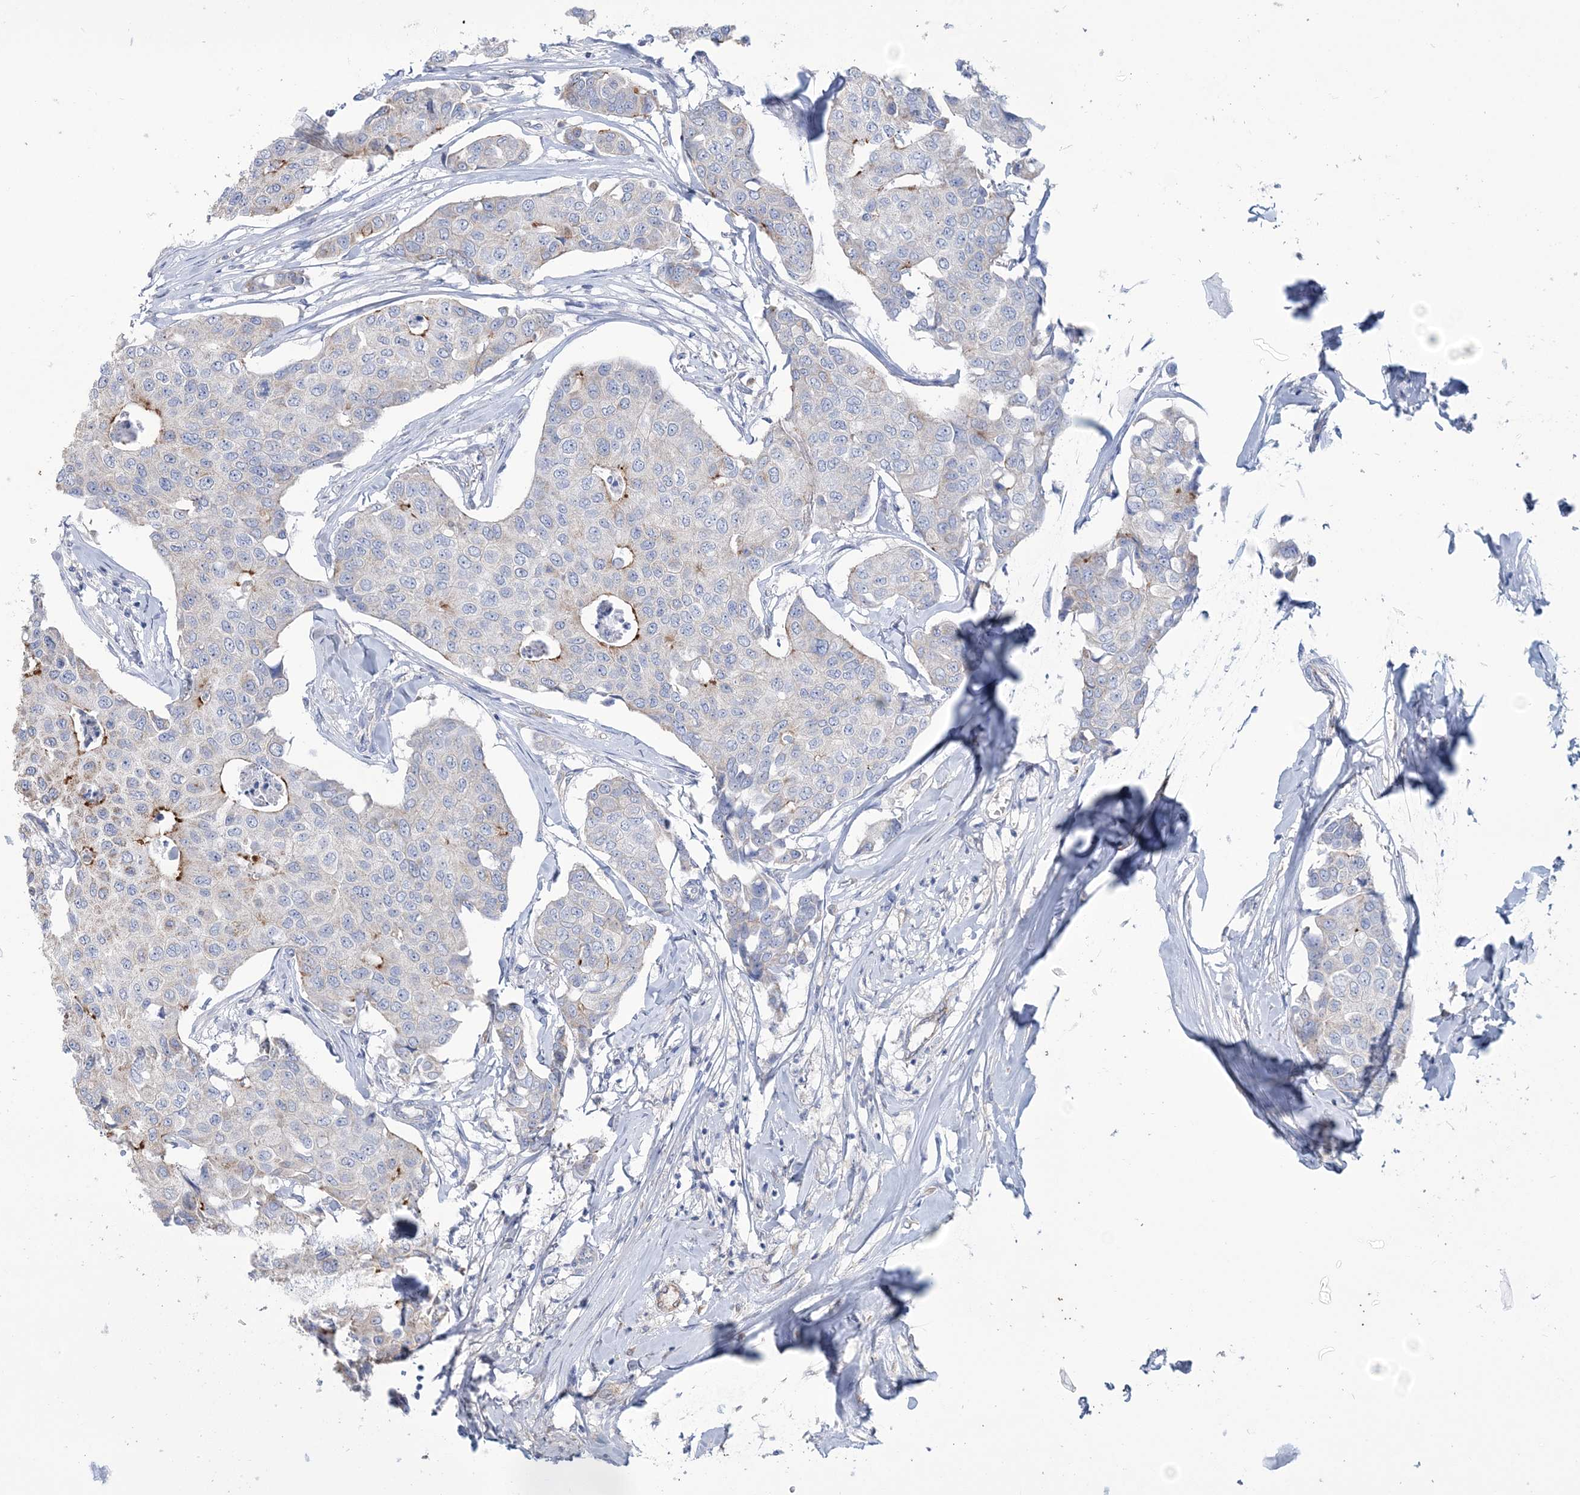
{"staining": {"intensity": "negative", "quantity": "none", "location": "none"}, "tissue": "breast cancer", "cell_type": "Tumor cells", "image_type": "cancer", "snomed": [{"axis": "morphology", "description": "Duct carcinoma"}, {"axis": "topography", "description": "Breast"}], "caption": "High magnification brightfield microscopy of infiltrating ductal carcinoma (breast) stained with DAB (brown) and counterstained with hematoxylin (blue): tumor cells show no significant staining. (DAB IHC with hematoxylin counter stain).", "gene": "RAB11FIP5", "patient": {"sex": "female", "age": 80}}